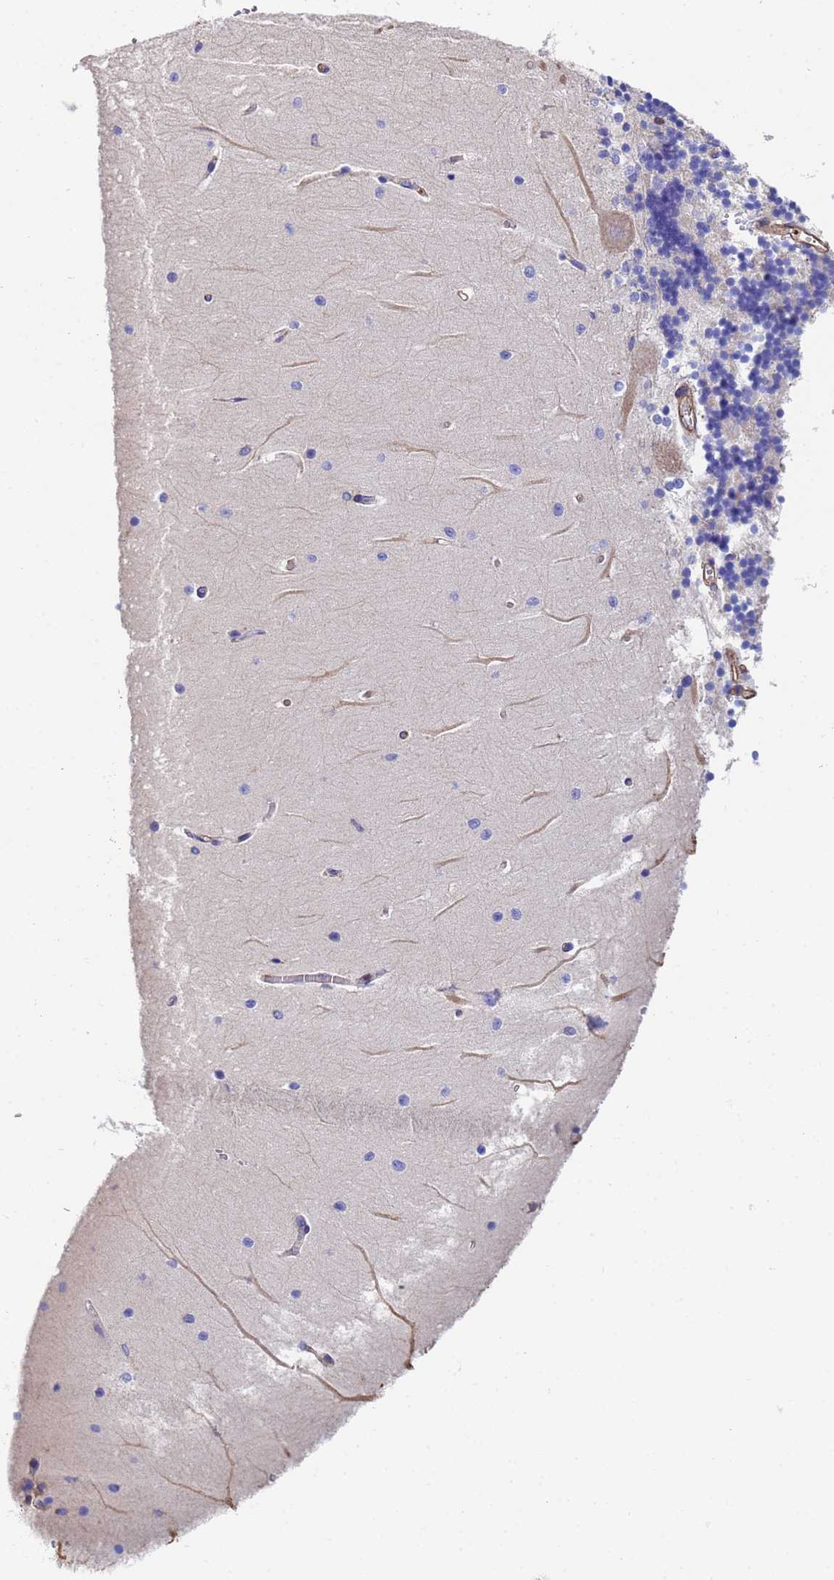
{"staining": {"intensity": "negative", "quantity": "none", "location": "none"}, "tissue": "cerebellum", "cell_type": "Cells in granular layer", "image_type": "normal", "snomed": [{"axis": "morphology", "description": "Normal tissue, NOS"}, {"axis": "topography", "description": "Cerebellum"}], "caption": "Immunohistochemistry (IHC) histopathology image of benign cerebellum: cerebellum stained with DAB displays no significant protein staining in cells in granular layer. (DAB IHC, high magnification).", "gene": "MYL12A", "patient": {"sex": "male", "age": 37}}